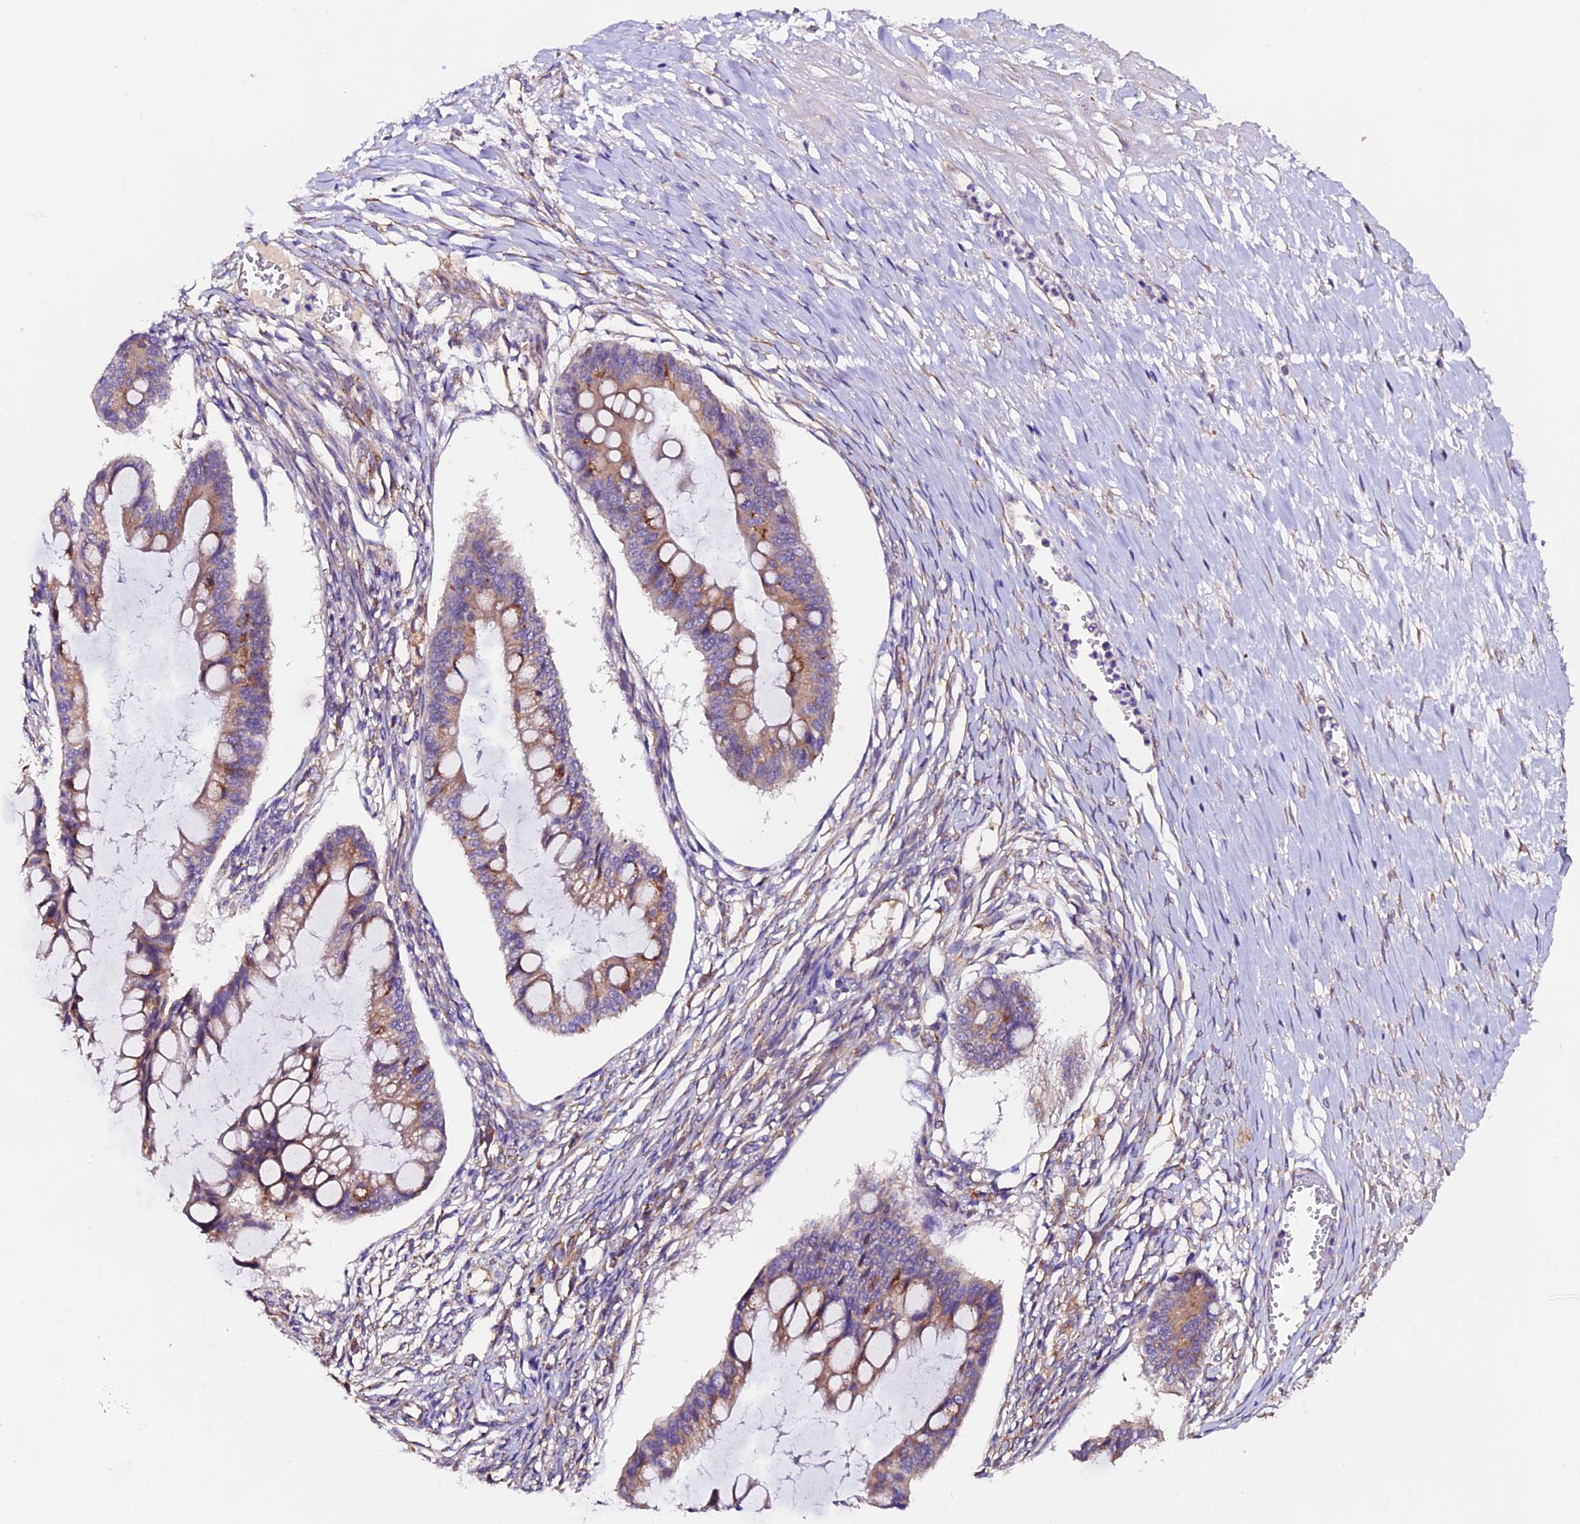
{"staining": {"intensity": "moderate", "quantity": ">75%", "location": "cytoplasmic/membranous"}, "tissue": "ovarian cancer", "cell_type": "Tumor cells", "image_type": "cancer", "snomed": [{"axis": "morphology", "description": "Cystadenocarcinoma, mucinous, NOS"}, {"axis": "topography", "description": "Ovary"}], "caption": "The immunohistochemical stain highlights moderate cytoplasmic/membranous positivity in tumor cells of mucinous cystadenocarcinoma (ovarian) tissue. (DAB (3,3'-diaminobenzidine) = brown stain, brightfield microscopy at high magnification).", "gene": "CLN5", "patient": {"sex": "female", "age": 73}}